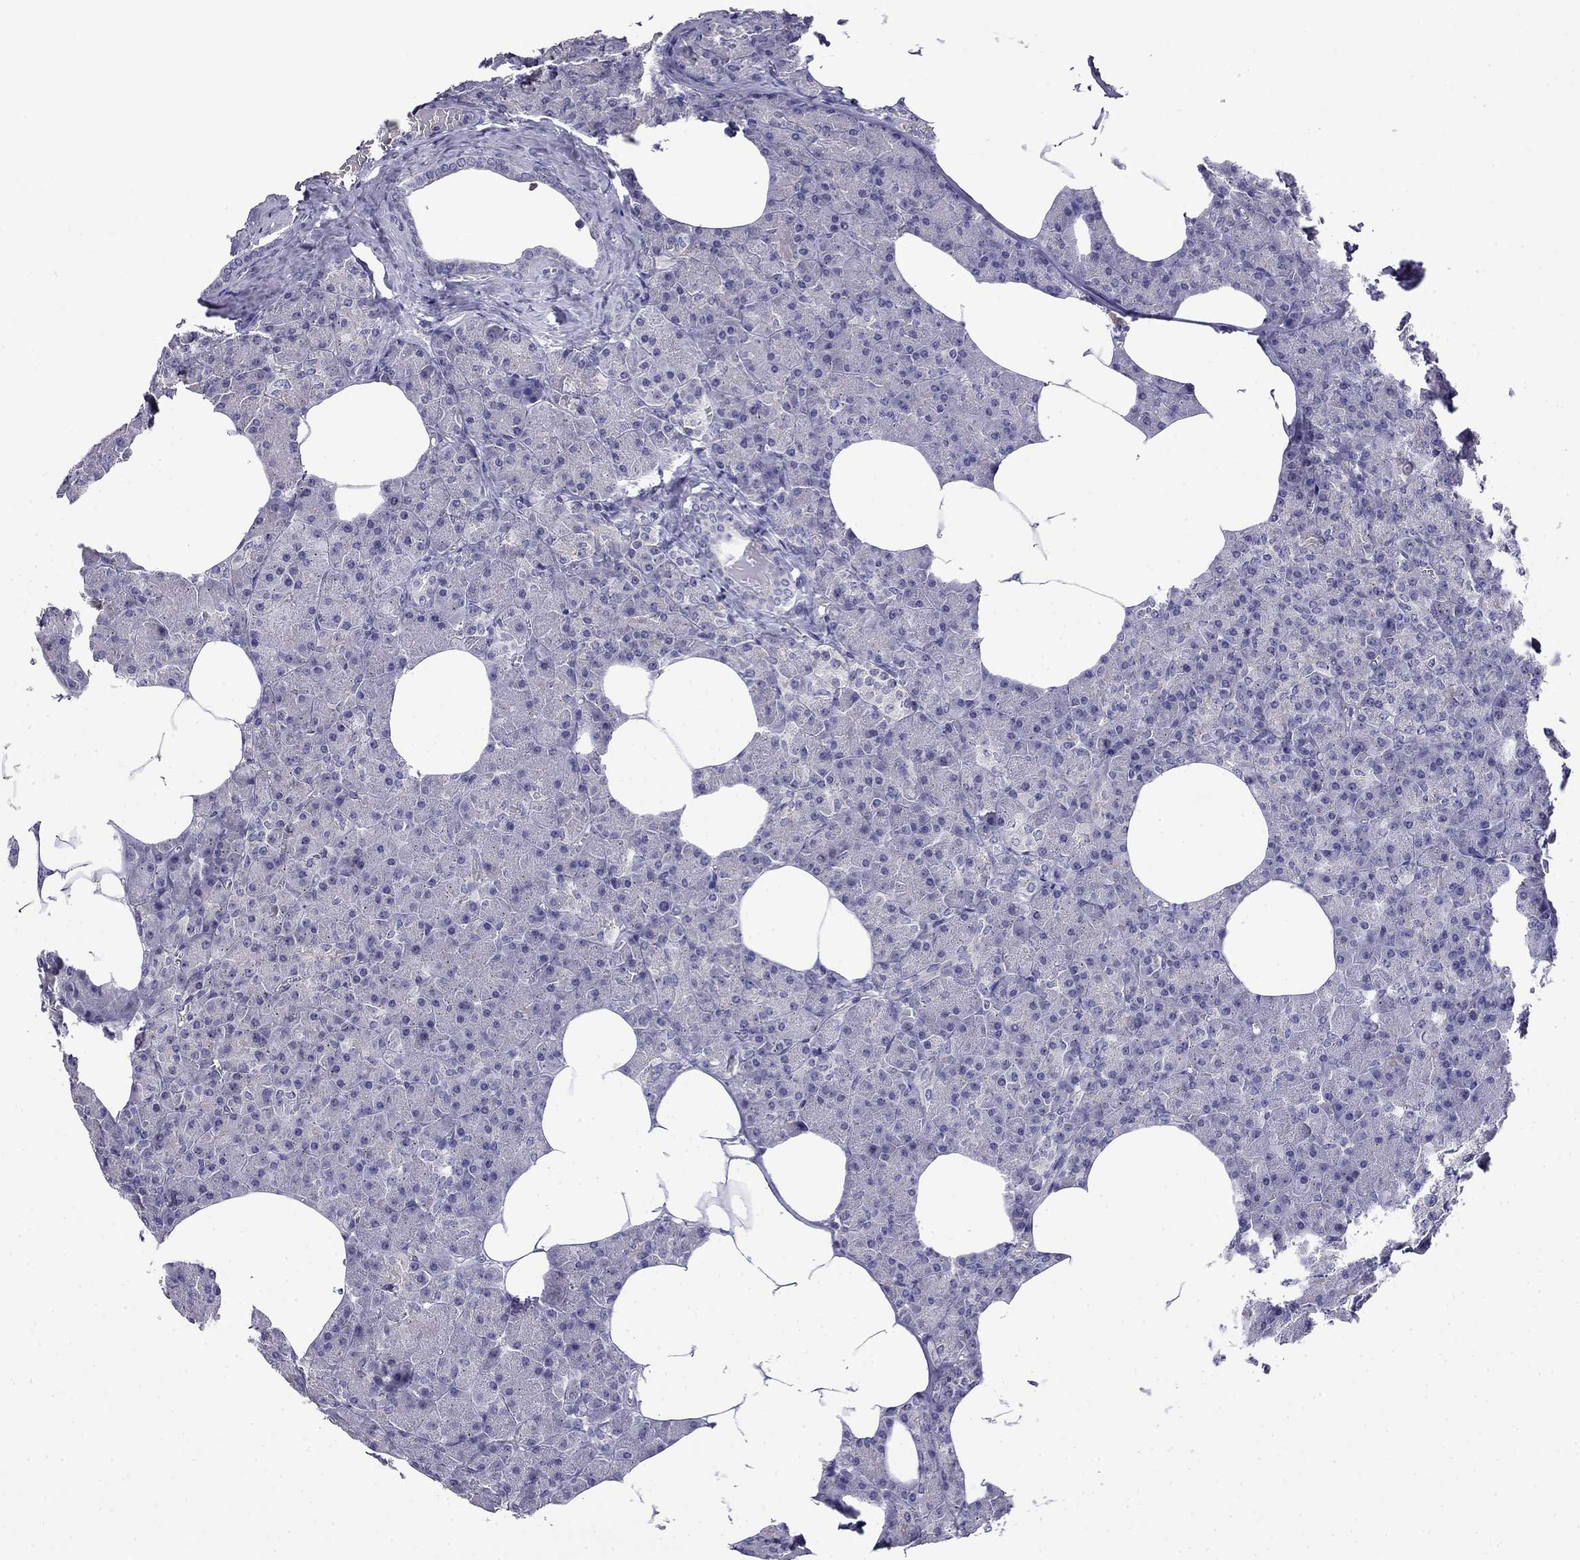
{"staining": {"intensity": "negative", "quantity": "none", "location": "none"}, "tissue": "pancreas", "cell_type": "Exocrine glandular cells", "image_type": "normal", "snomed": [{"axis": "morphology", "description": "Normal tissue, NOS"}, {"axis": "topography", "description": "Pancreas"}], "caption": "This is an IHC photomicrograph of unremarkable human pancreas. There is no staining in exocrine glandular cells.", "gene": "PRR18", "patient": {"sex": "female", "age": 45}}